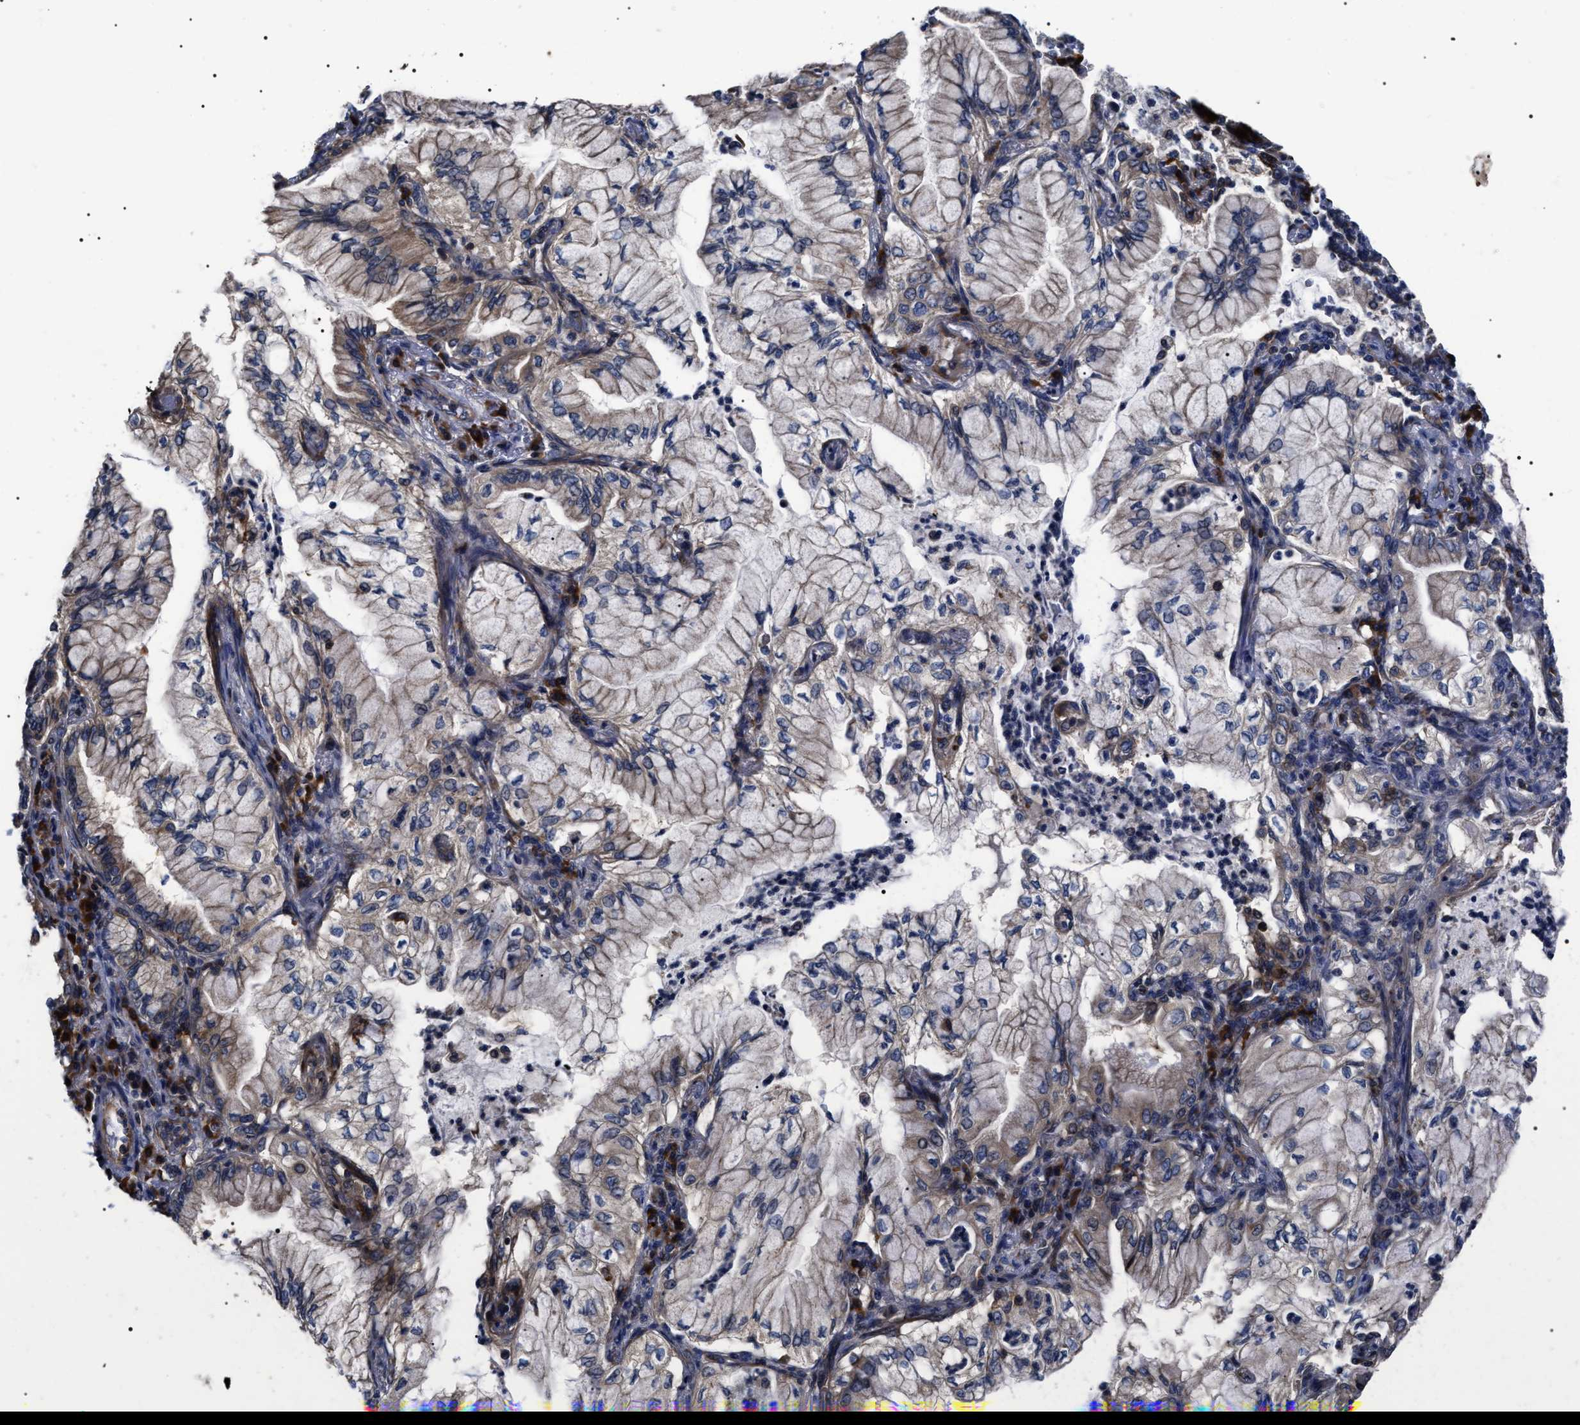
{"staining": {"intensity": "weak", "quantity": "<25%", "location": "cytoplasmic/membranous"}, "tissue": "lung cancer", "cell_type": "Tumor cells", "image_type": "cancer", "snomed": [{"axis": "morphology", "description": "Adenocarcinoma, NOS"}, {"axis": "topography", "description": "Lung"}], "caption": "An immunohistochemistry (IHC) micrograph of adenocarcinoma (lung) is shown. There is no staining in tumor cells of adenocarcinoma (lung). The staining was performed using DAB to visualize the protein expression in brown, while the nuclei were stained in blue with hematoxylin (Magnification: 20x).", "gene": "MIS18A", "patient": {"sex": "female", "age": 70}}